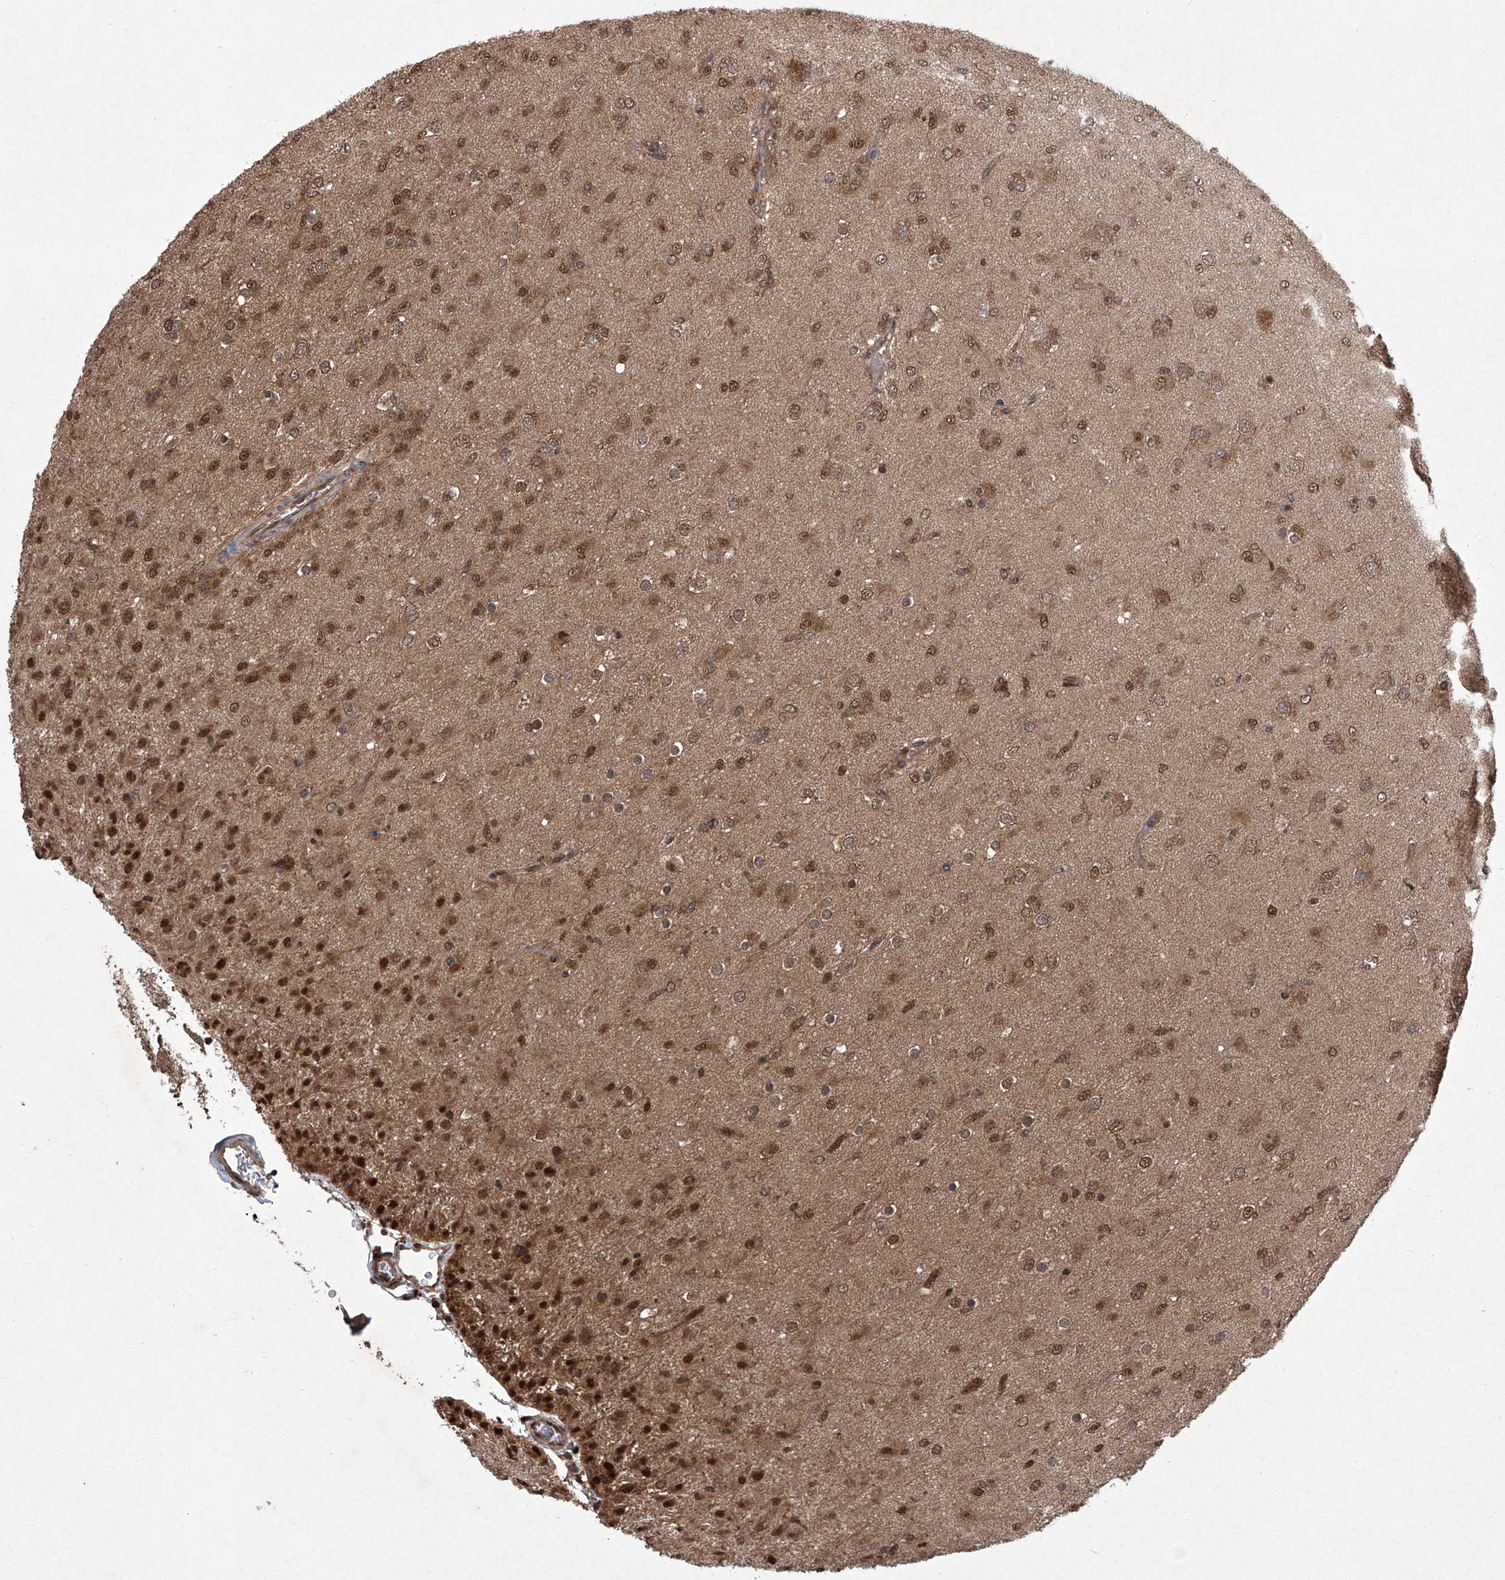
{"staining": {"intensity": "moderate", "quantity": ">75%", "location": "nuclear"}, "tissue": "glioma", "cell_type": "Tumor cells", "image_type": "cancer", "snomed": [{"axis": "morphology", "description": "Glioma, malignant, Low grade"}, {"axis": "topography", "description": "Brain"}], "caption": "This is an image of immunohistochemistry (IHC) staining of glioma, which shows moderate staining in the nuclear of tumor cells.", "gene": "TSNAX", "patient": {"sex": "male", "age": 65}}